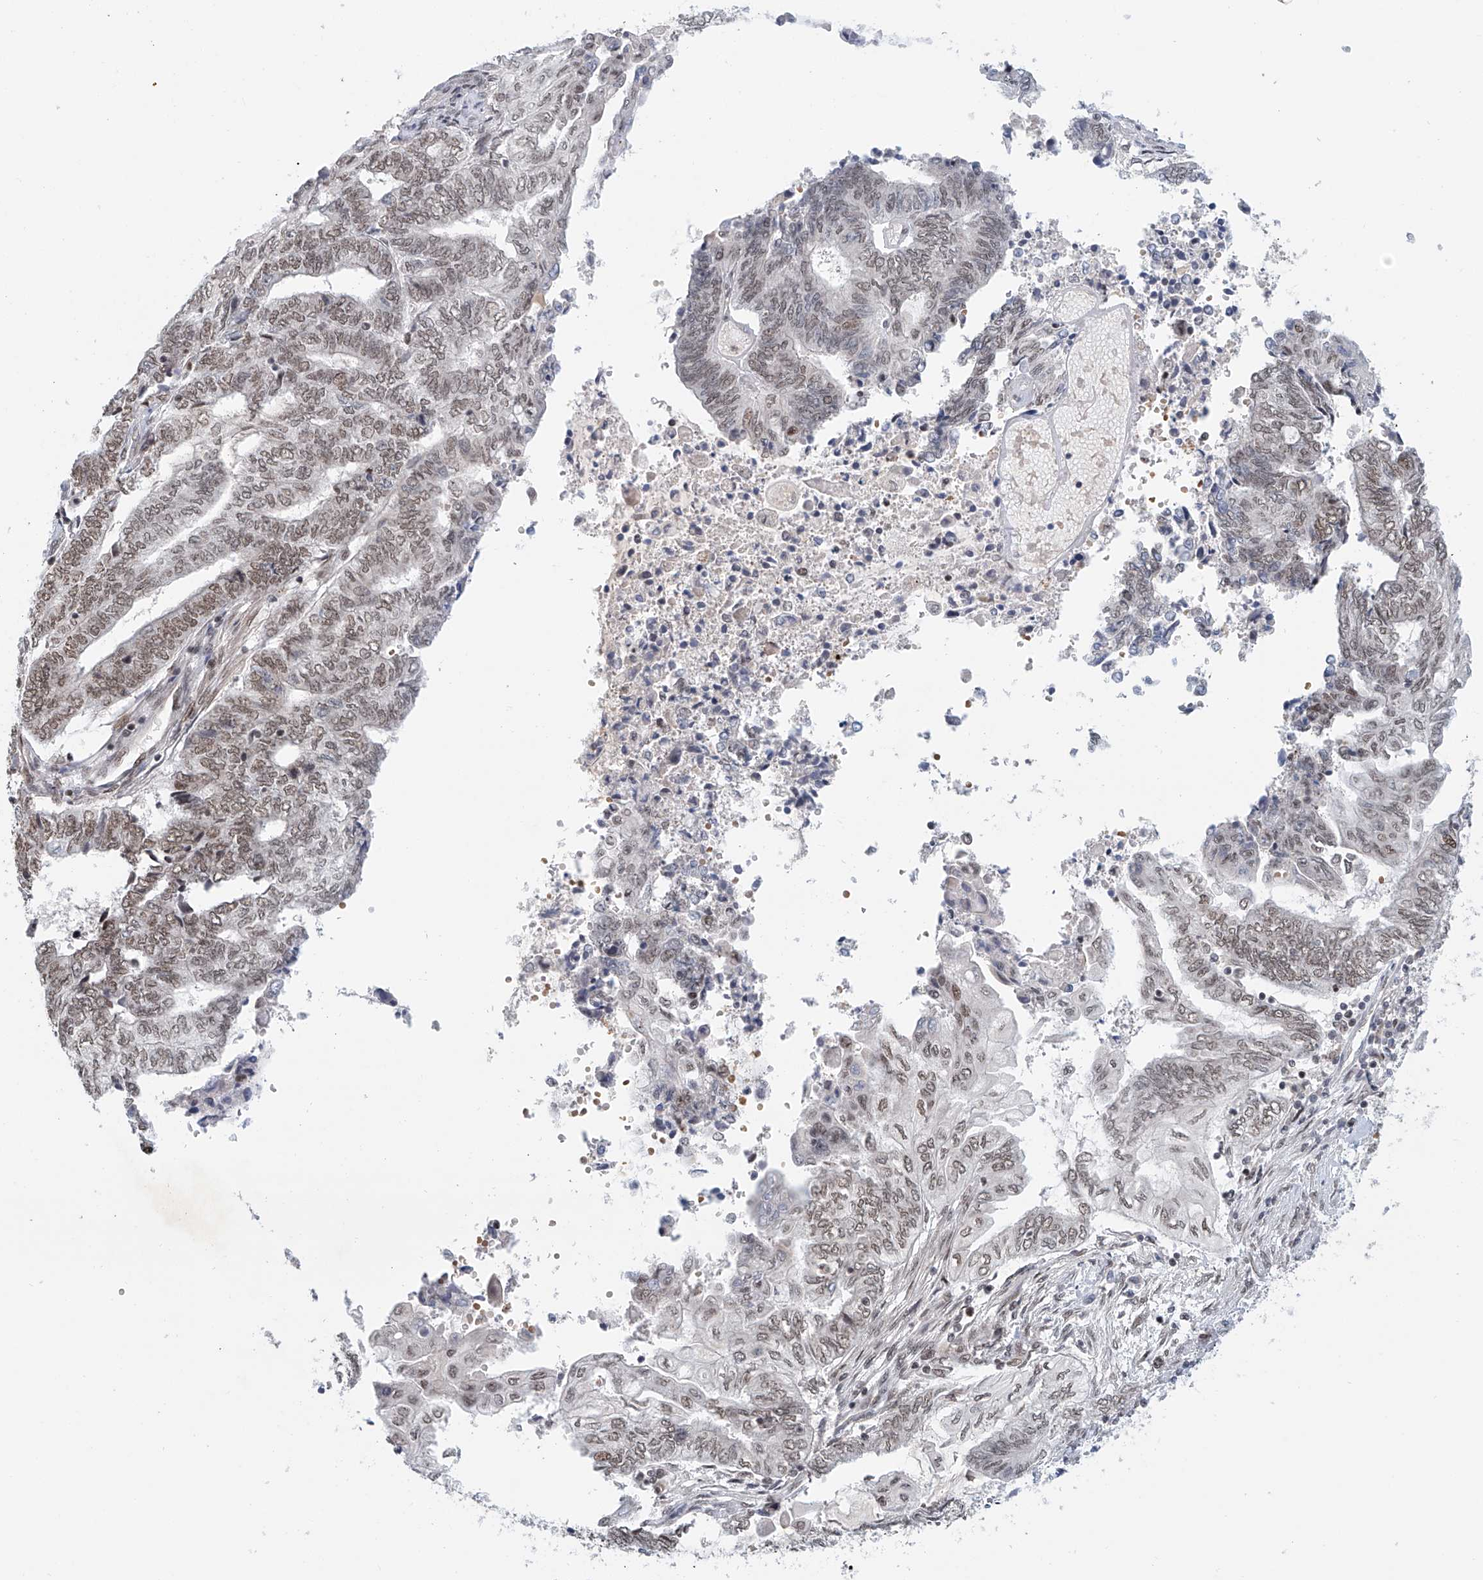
{"staining": {"intensity": "moderate", "quantity": ">75%", "location": "nuclear"}, "tissue": "endometrial cancer", "cell_type": "Tumor cells", "image_type": "cancer", "snomed": [{"axis": "morphology", "description": "Adenocarcinoma, NOS"}, {"axis": "topography", "description": "Uterus"}, {"axis": "topography", "description": "Endometrium"}], "caption": "Immunohistochemistry of human endometrial cancer (adenocarcinoma) reveals medium levels of moderate nuclear staining in approximately >75% of tumor cells. (DAB IHC, brown staining for protein, blue staining for nuclei).", "gene": "ZNF470", "patient": {"sex": "female", "age": 70}}